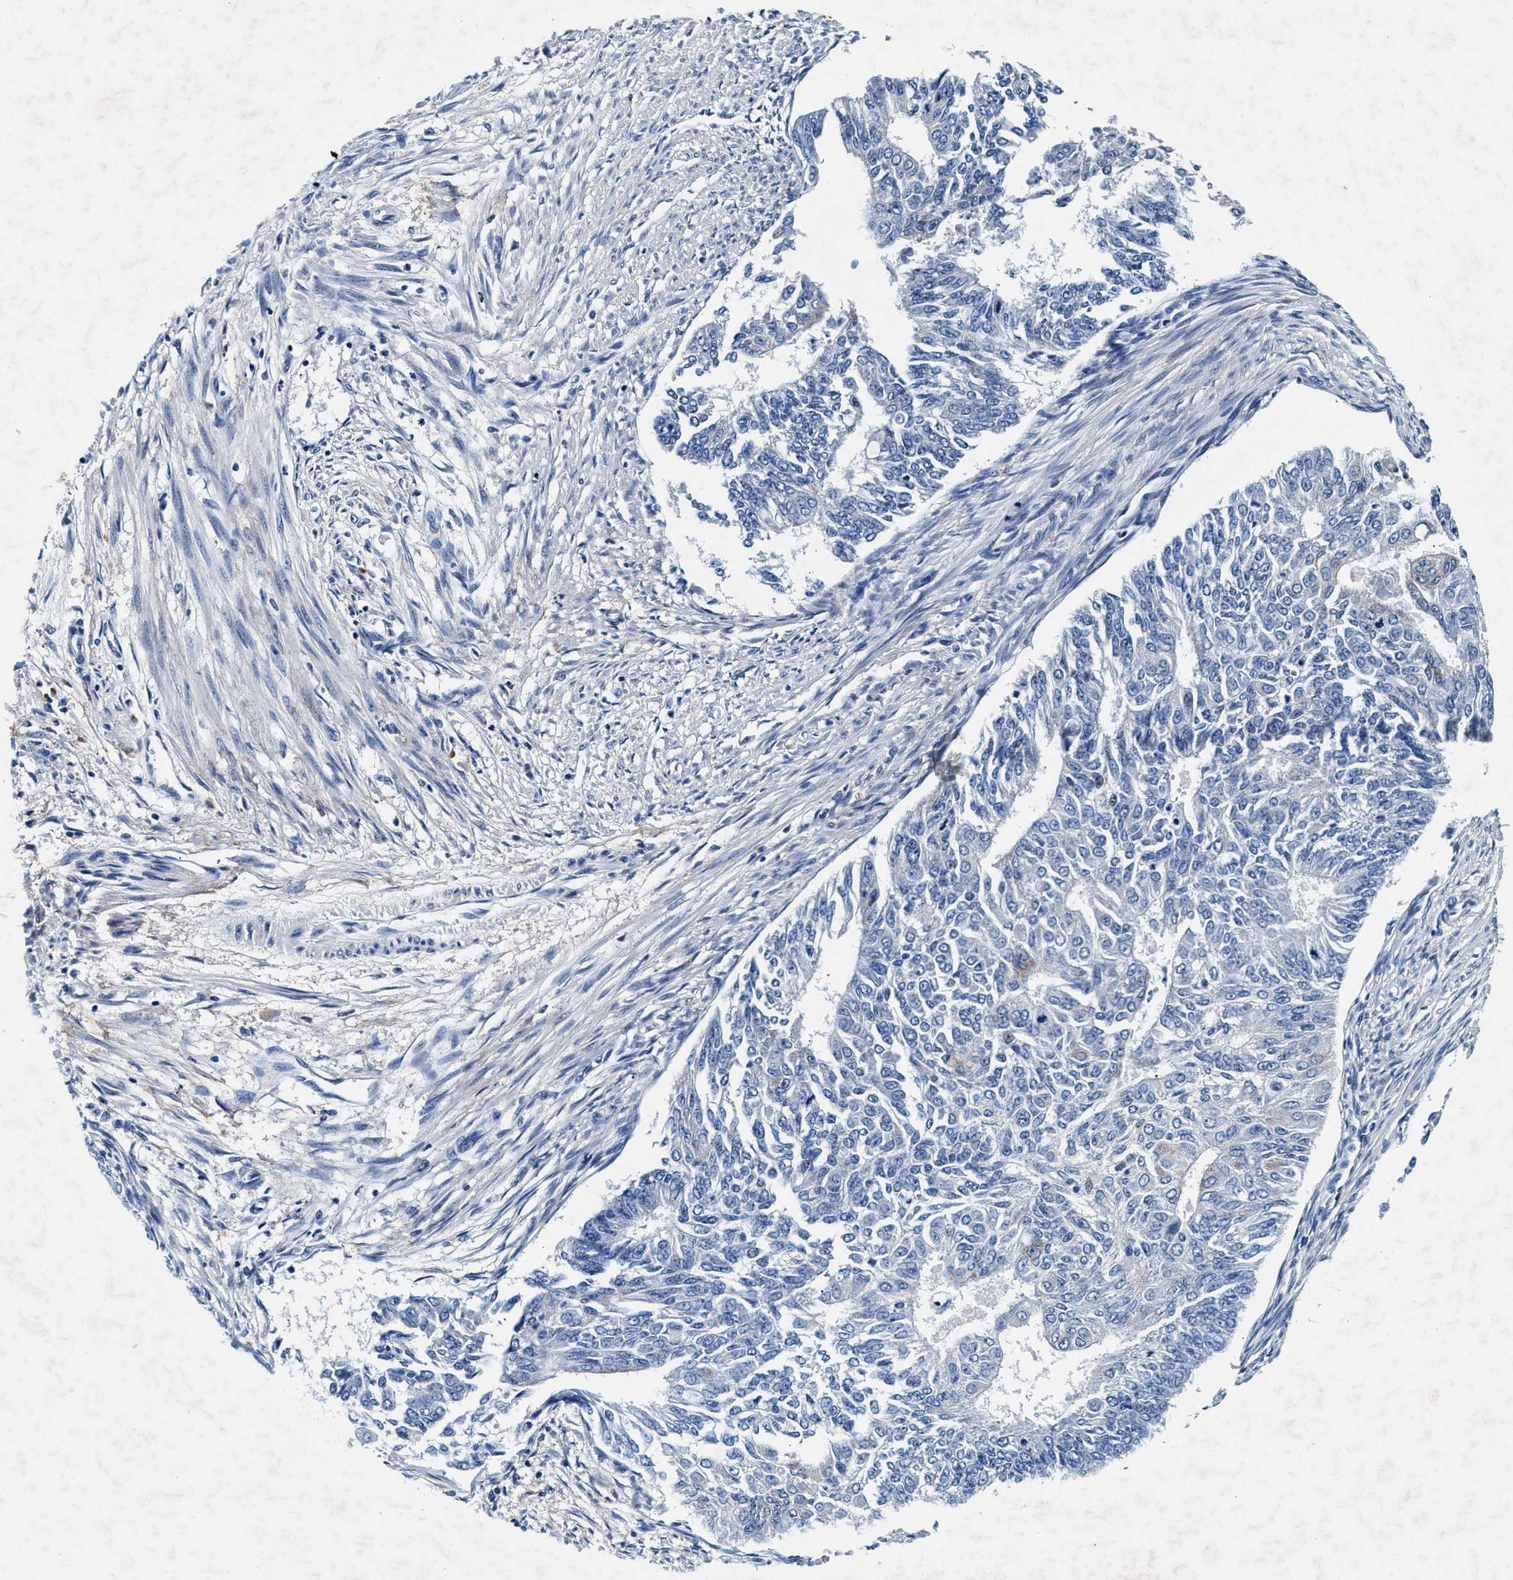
{"staining": {"intensity": "negative", "quantity": "none", "location": "none"}, "tissue": "endometrial cancer", "cell_type": "Tumor cells", "image_type": "cancer", "snomed": [{"axis": "morphology", "description": "Adenocarcinoma, NOS"}, {"axis": "topography", "description": "Endometrium"}], "caption": "IHC of human adenocarcinoma (endometrial) exhibits no positivity in tumor cells.", "gene": "SLC8A1", "patient": {"sex": "female", "age": 32}}